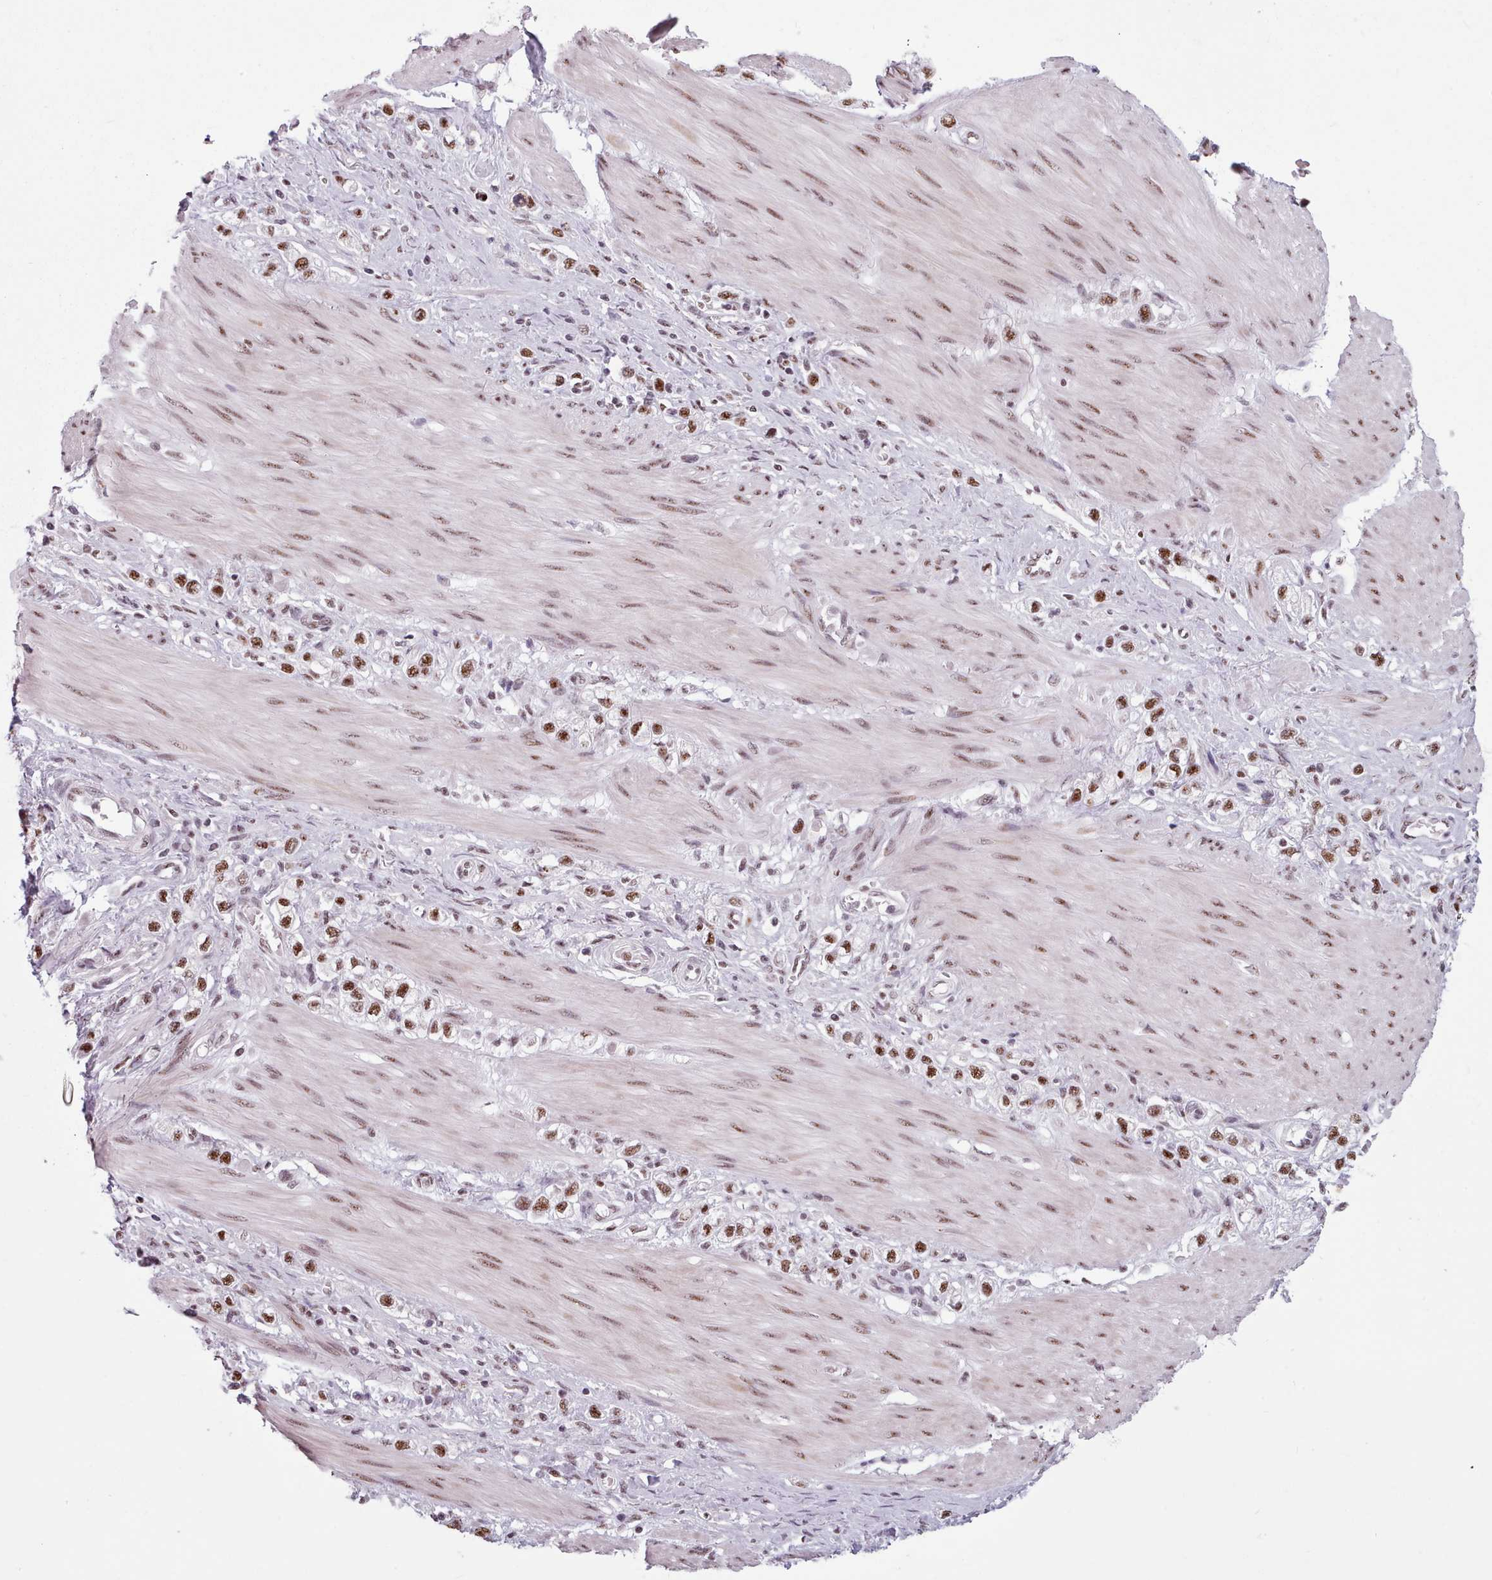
{"staining": {"intensity": "strong", "quantity": ">75%", "location": "nuclear"}, "tissue": "stomach cancer", "cell_type": "Tumor cells", "image_type": "cancer", "snomed": [{"axis": "morphology", "description": "Adenocarcinoma, NOS"}, {"axis": "topography", "description": "Stomach"}], "caption": "Brown immunohistochemical staining in human stomach cancer demonstrates strong nuclear staining in about >75% of tumor cells.", "gene": "SRRM1", "patient": {"sex": "female", "age": 65}}